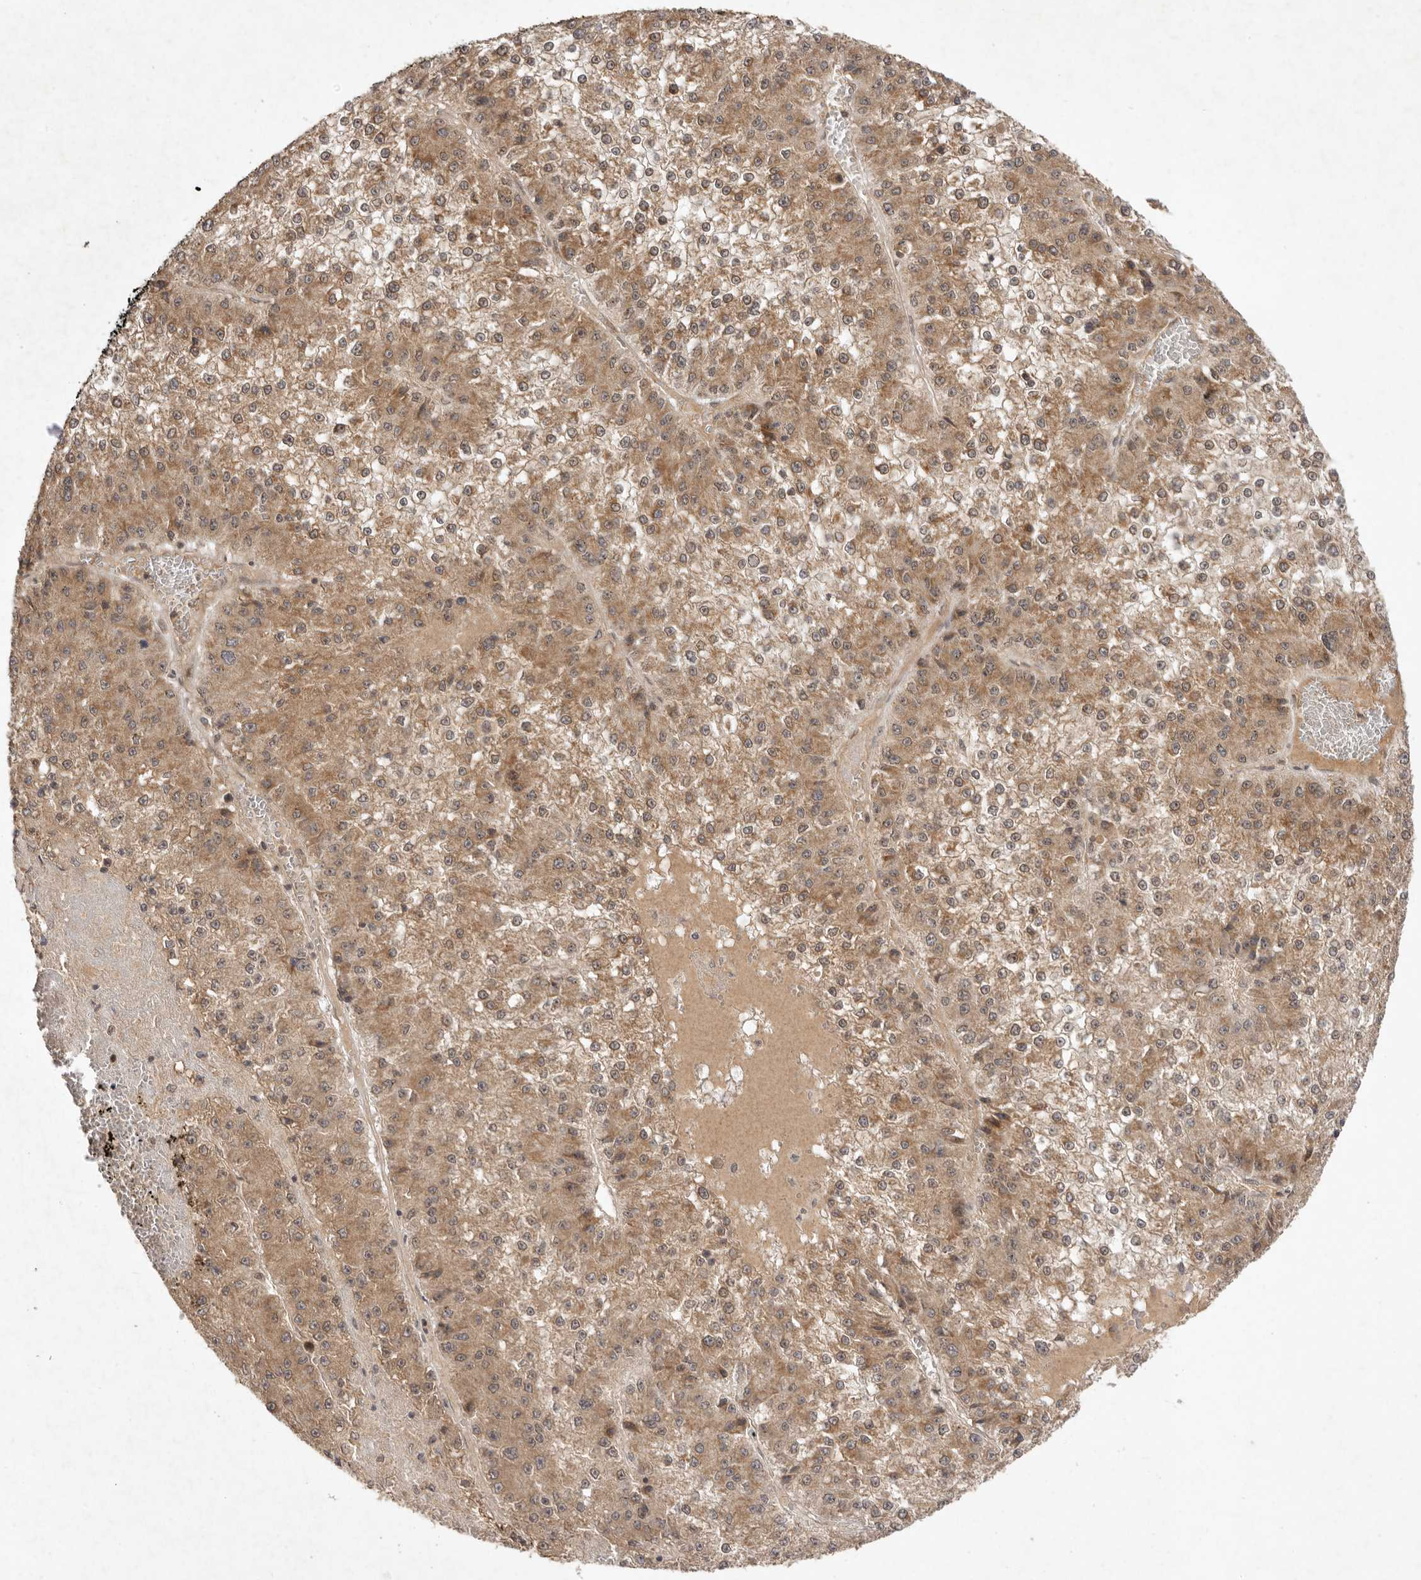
{"staining": {"intensity": "moderate", "quantity": ">75%", "location": "cytoplasmic/membranous"}, "tissue": "liver cancer", "cell_type": "Tumor cells", "image_type": "cancer", "snomed": [{"axis": "morphology", "description": "Carcinoma, Hepatocellular, NOS"}, {"axis": "topography", "description": "Liver"}], "caption": "Immunohistochemical staining of human liver cancer displays medium levels of moderate cytoplasmic/membranous protein positivity in about >75% of tumor cells. The staining is performed using DAB (3,3'-diaminobenzidine) brown chromogen to label protein expression. The nuclei are counter-stained blue using hematoxylin.", "gene": "TARS2", "patient": {"sex": "female", "age": 73}}